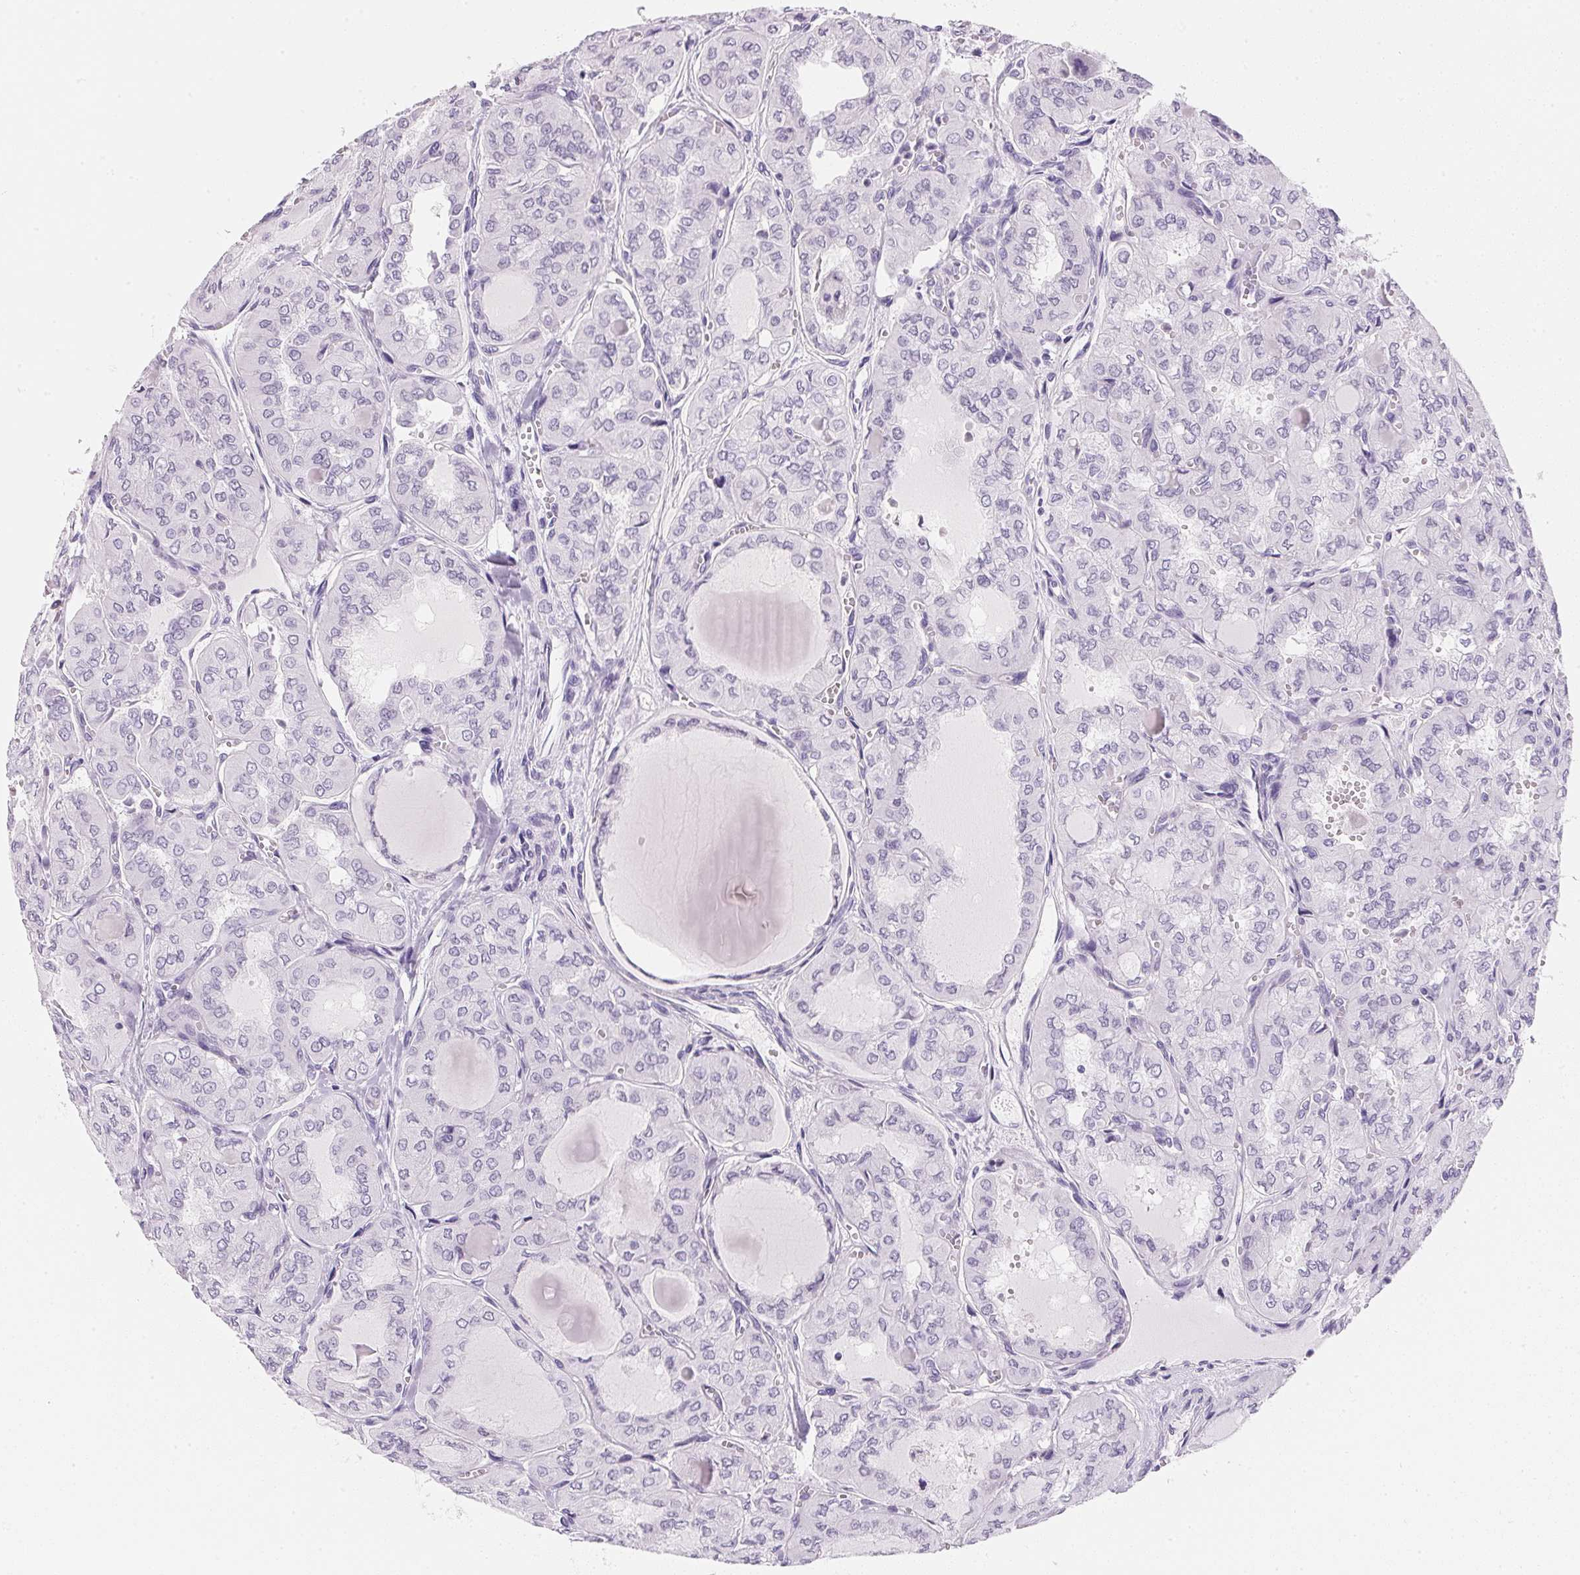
{"staining": {"intensity": "negative", "quantity": "none", "location": "none"}, "tissue": "thyroid cancer", "cell_type": "Tumor cells", "image_type": "cancer", "snomed": [{"axis": "morphology", "description": "Papillary adenocarcinoma, NOS"}, {"axis": "topography", "description": "Thyroid gland"}], "caption": "The immunohistochemistry histopathology image has no significant expression in tumor cells of papillary adenocarcinoma (thyroid) tissue.", "gene": "GIPC2", "patient": {"sex": "male", "age": 20}}